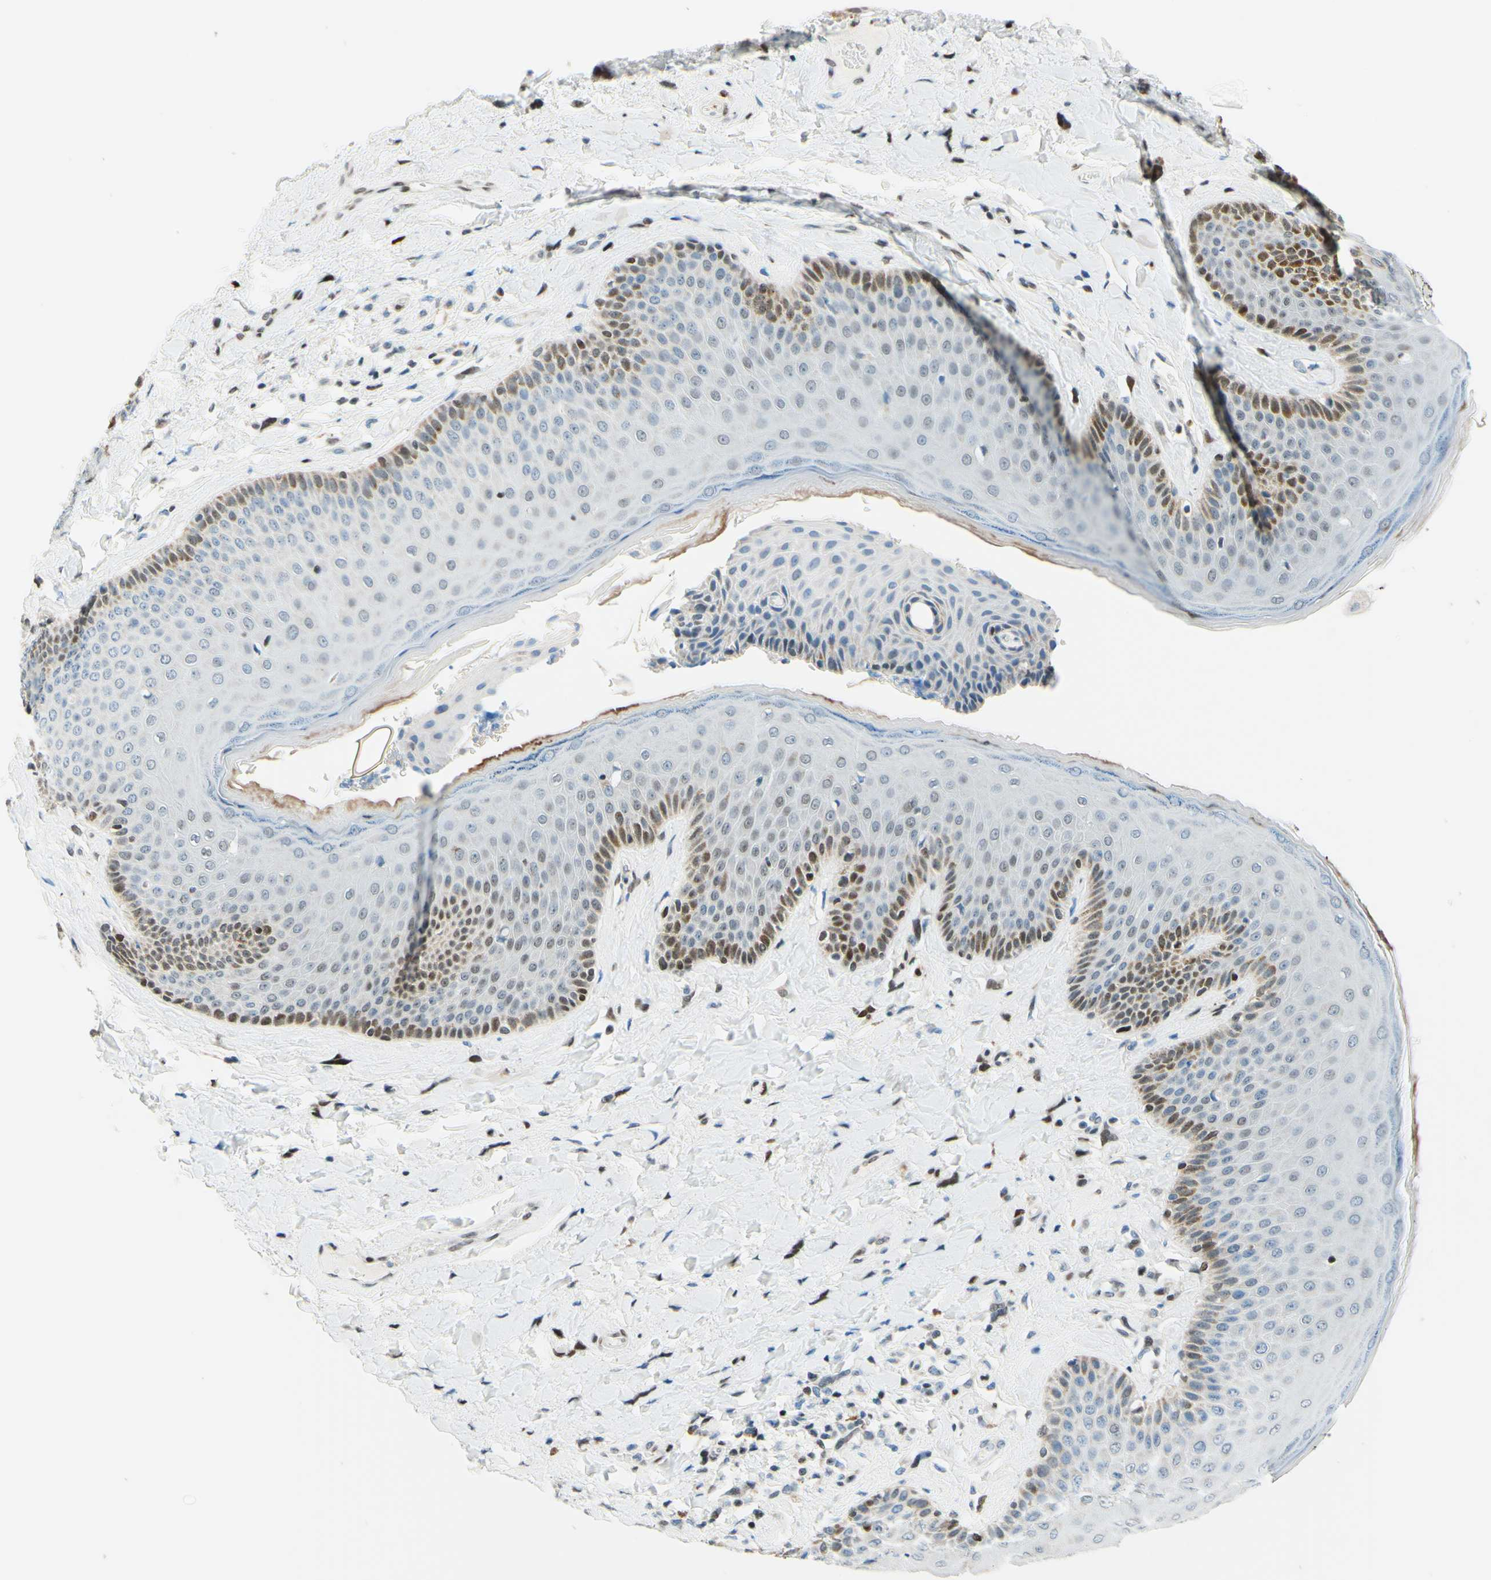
{"staining": {"intensity": "moderate", "quantity": "<25%", "location": "cytoplasmic/membranous,nuclear"}, "tissue": "skin", "cell_type": "Epidermal cells", "image_type": "normal", "snomed": [{"axis": "morphology", "description": "Normal tissue, NOS"}, {"axis": "topography", "description": "Anal"}], "caption": "Brown immunohistochemical staining in normal skin demonstrates moderate cytoplasmic/membranous,nuclear staining in approximately <25% of epidermal cells. (Brightfield microscopy of DAB IHC at high magnification).", "gene": "CBX7", "patient": {"sex": "male", "age": 69}}